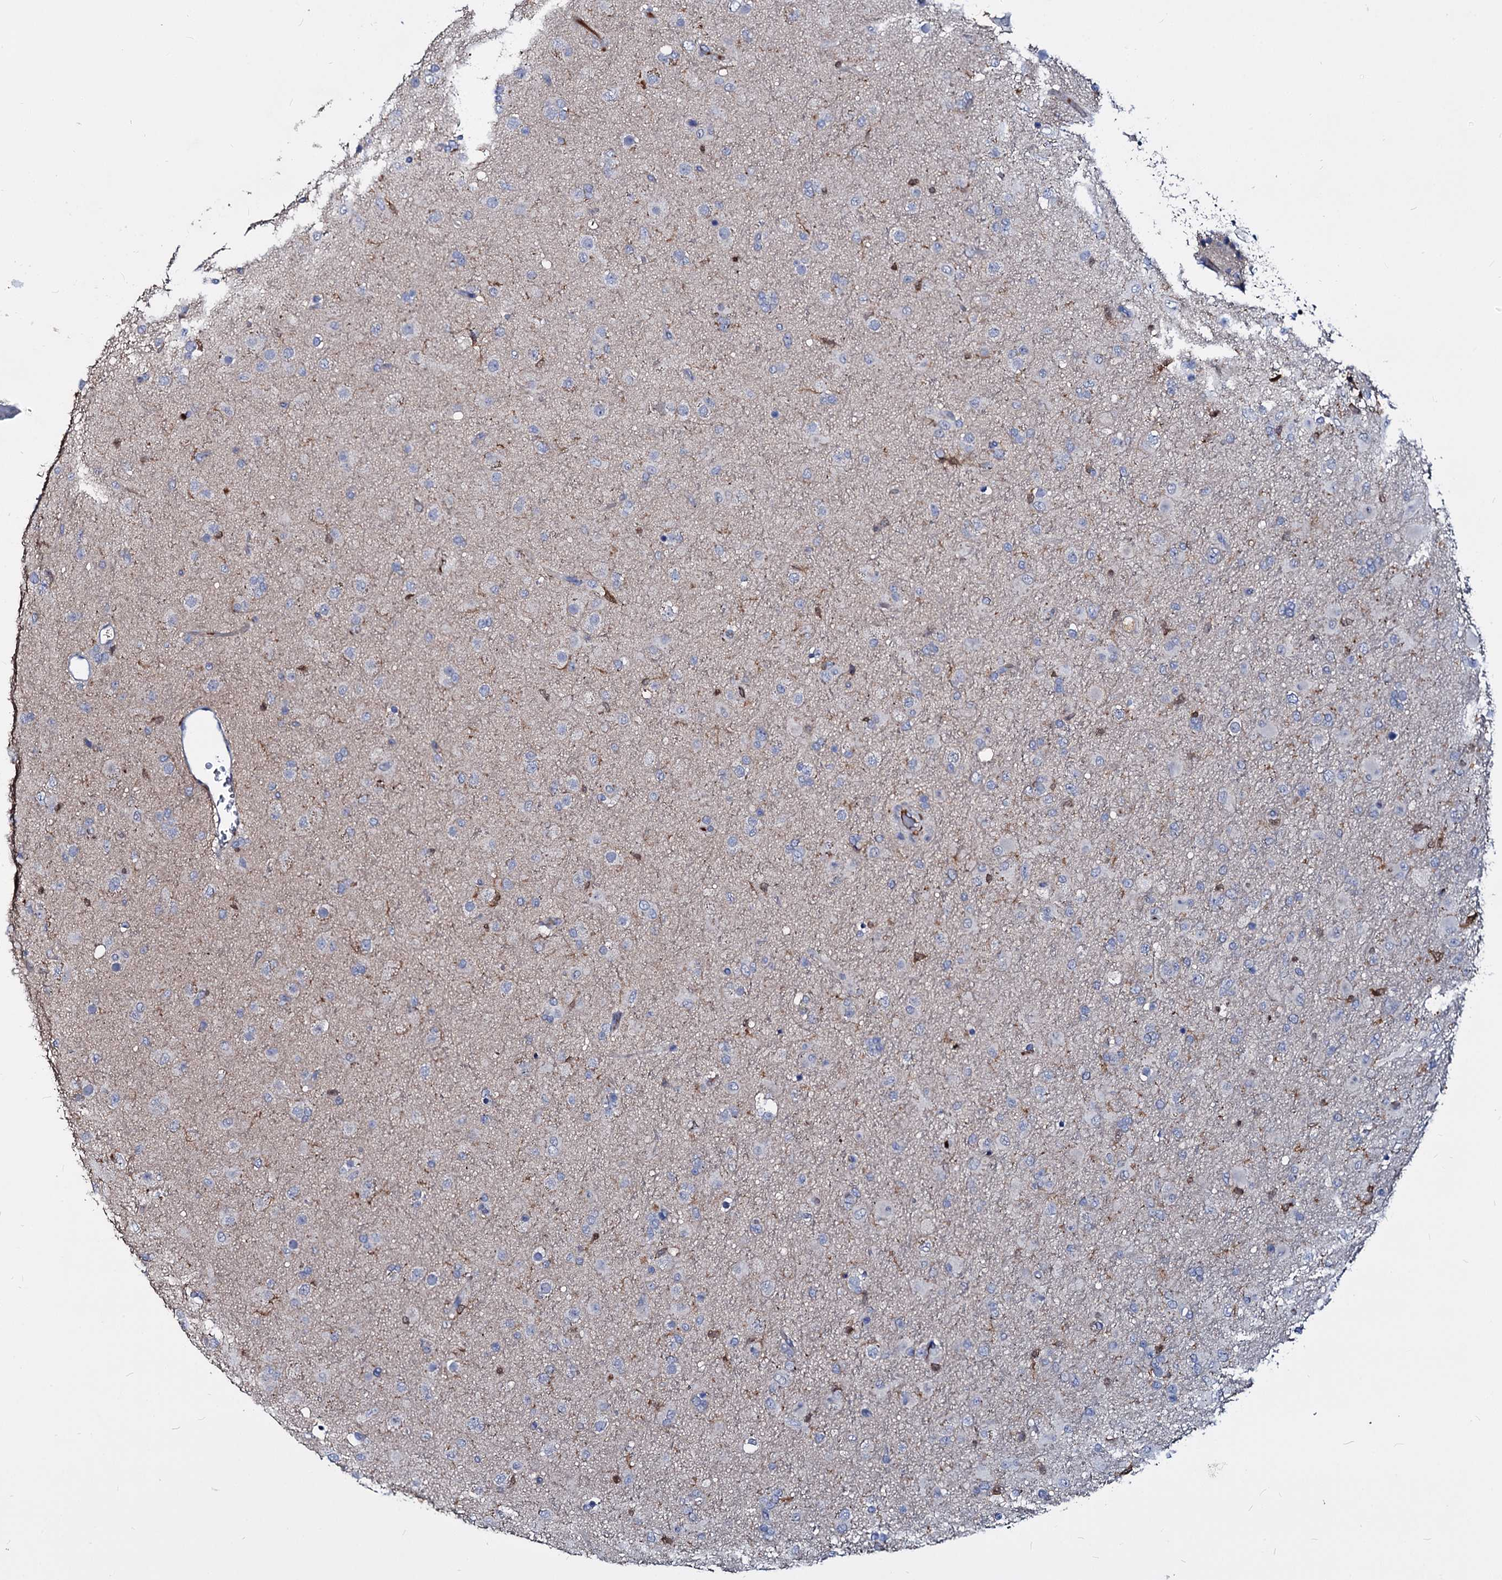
{"staining": {"intensity": "negative", "quantity": "none", "location": "none"}, "tissue": "glioma", "cell_type": "Tumor cells", "image_type": "cancer", "snomed": [{"axis": "morphology", "description": "Glioma, malignant, Low grade"}, {"axis": "topography", "description": "Brain"}], "caption": "Immunohistochemical staining of malignant low-grade glioma shows no significant positivity in tumor cells.", "gene": "ACY3", "patient": {"sex": "male", "age": 65}}